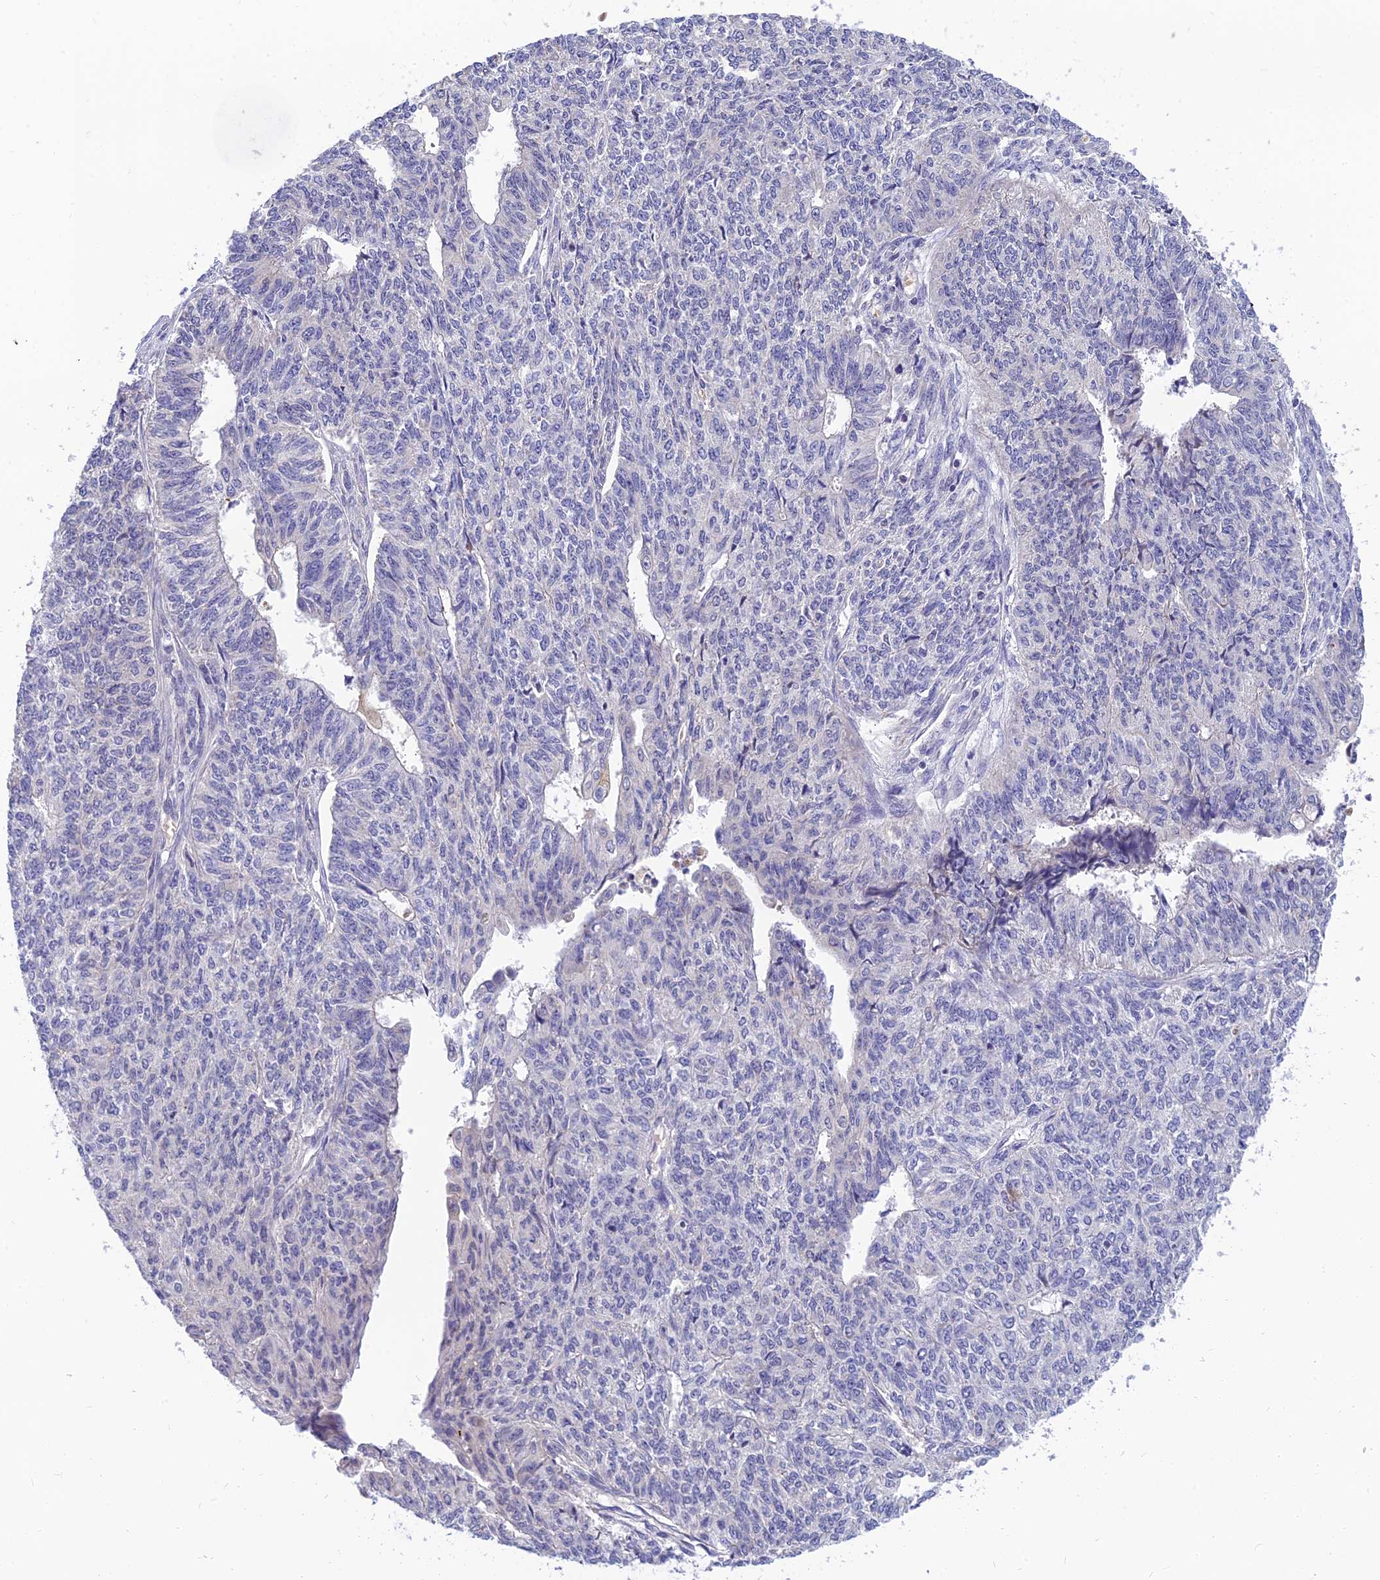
{"staining": {"intensity": "negative", "quantity": "none", "location": "none"}, "tissue": "endometrial cancer", "cell_type": "Tumor cells", "image_type": "cancer", "snomed": [{"axis": "morphology", "description": "Adenocarcinoma, NOS"}, {"axis": "topography", "description": "Endometrium"}], "caption": "DAB (3,3'-diaminobenzidine) immunohistochemical staining of human endometrial adenocarcinoma displays no significant staining in tumor cells.", "gene": "ANKS4B", "patient": {"sex": "female", "age": 32}}